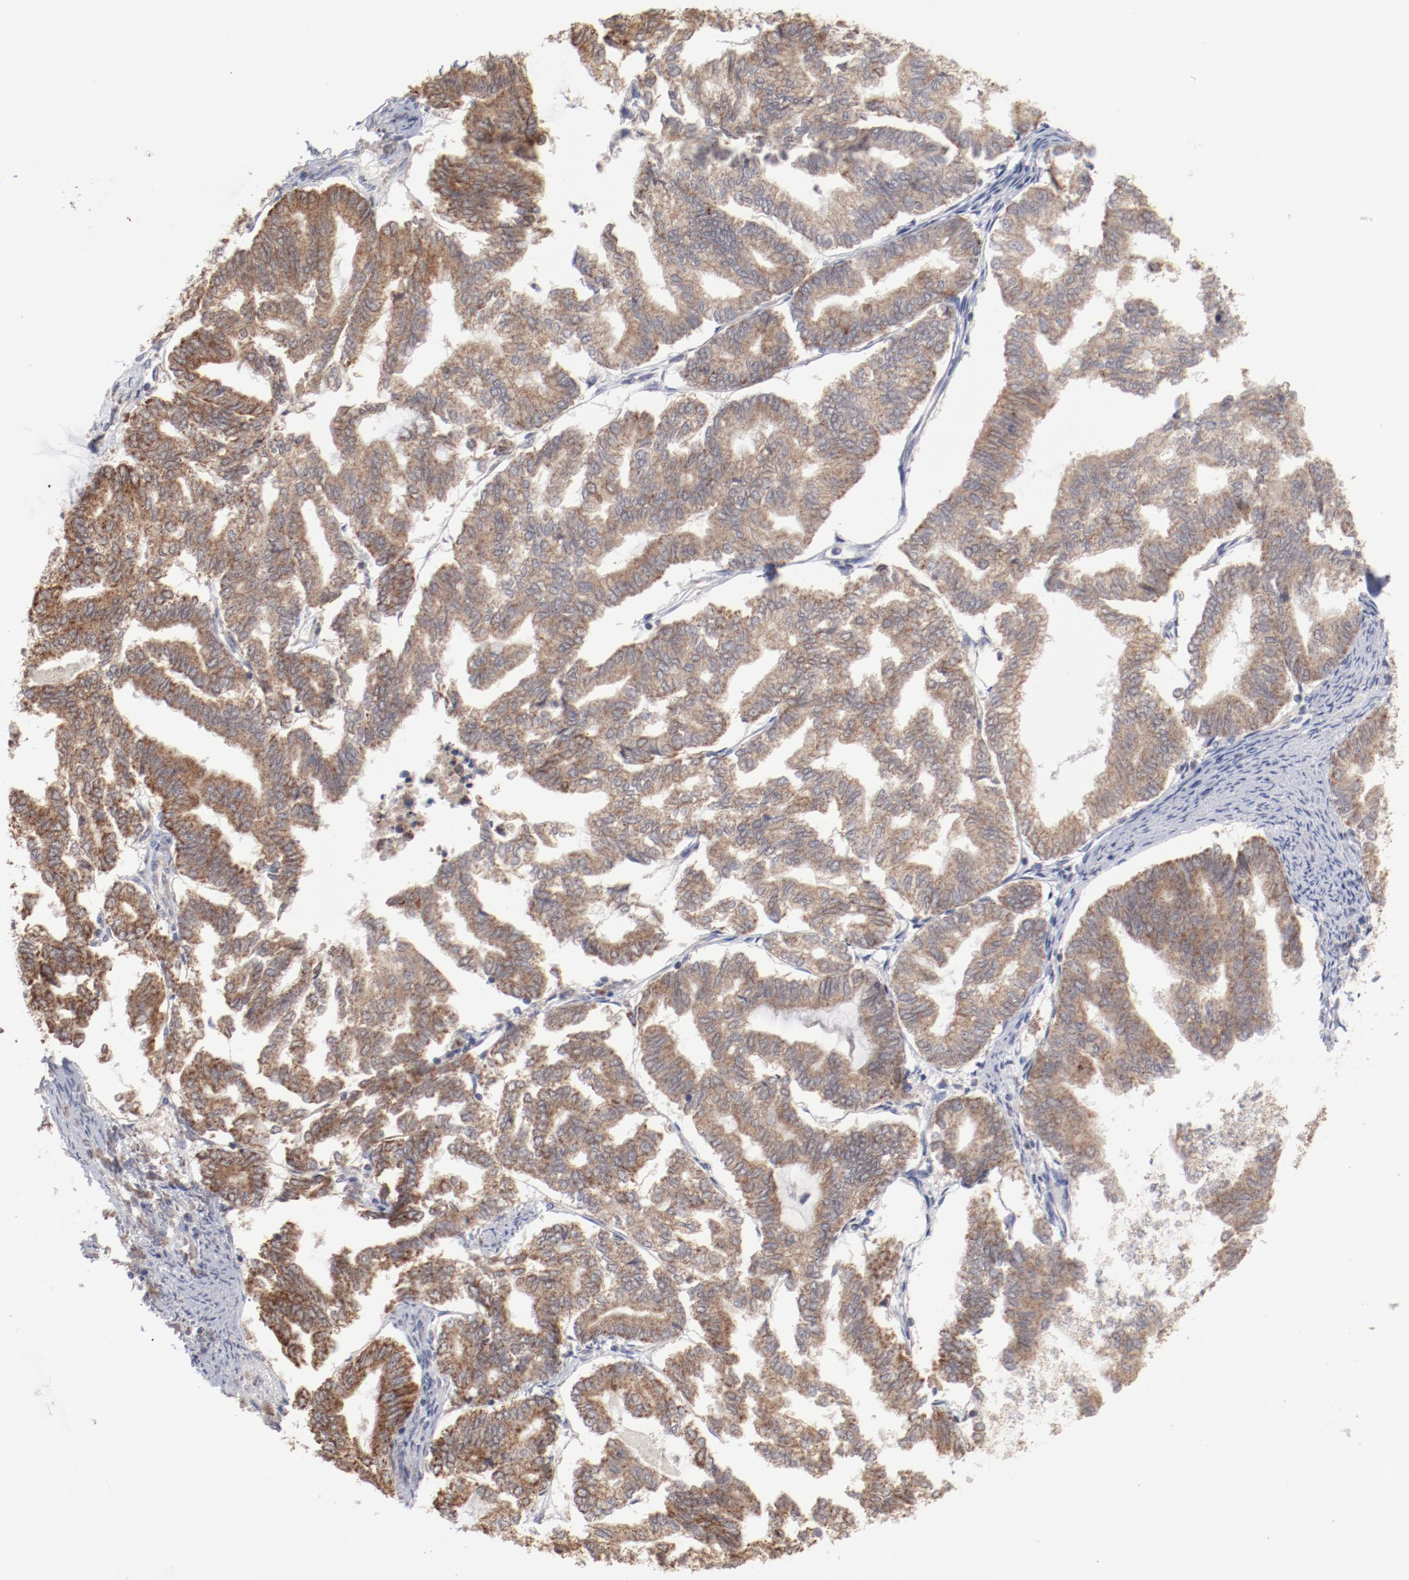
{"staining": {"intensity": "moderate", "quantity": ">75%", "location": "cytoplasmic/membranous"}, "tissue": "endometrial cancer", "cell_type": "Tumor cells", "image_type": "cancer", "snomed": [{"axis": "morphology", "description": "Adenocarcinoma, NOS"}, {"axis": "topography", "description": "Endometrium"}], "caption": "A high-resolution image shows immunohistochemistry (IHC) staining of endometrial cancer, which displays moderate cytoplasmic/membranous positivity in approximately >75% of tumor cells.", "gene": "PPFIBP2", "patient": {"sex": "female", "age": 79}}